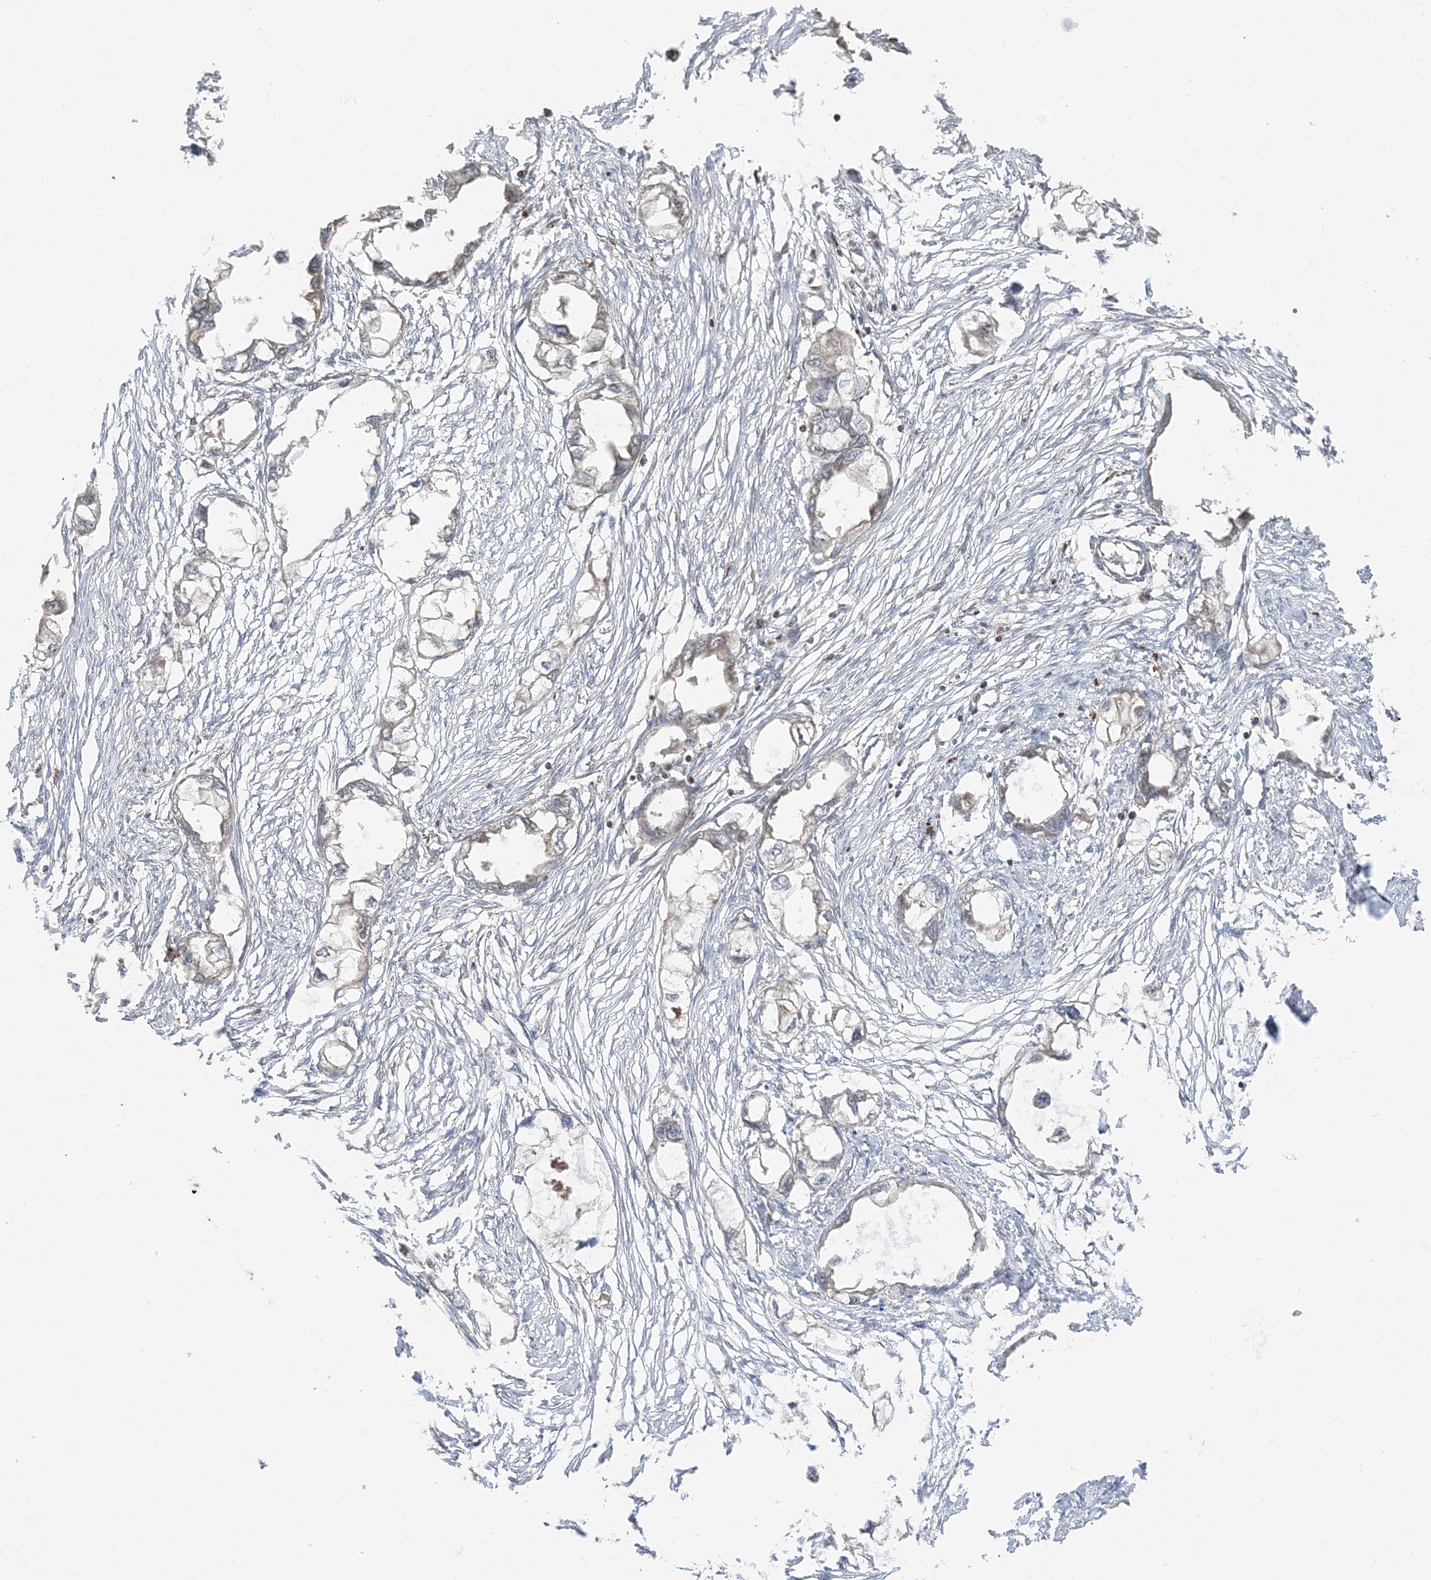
{"staining": {"intensity": "weak", "quantity": "<25%", "location": "cytoplasmic/membranous"}, "tissue": "endometrial cancer", "cell_type": "Tumor cells", "image_type": "cancer", "snomed": [{"axis": "morphology", "description": "Adenocarcinoma, NOS"}, {"axis": "morphology", "description": "Adenocarcinoma, metastatic, NOS"}, {"axis": "topography", "description": "Adipose tissue"}, {"axis": "topography", "description": "Endometrium"}], "caption": "This is a image of immunohistochemistry staining of adenocarcinoma (endometrial), which shows no staining in tumor cells.", "gene": "MAPKBP1", "patient": {"sex": "female", "age": 67}}